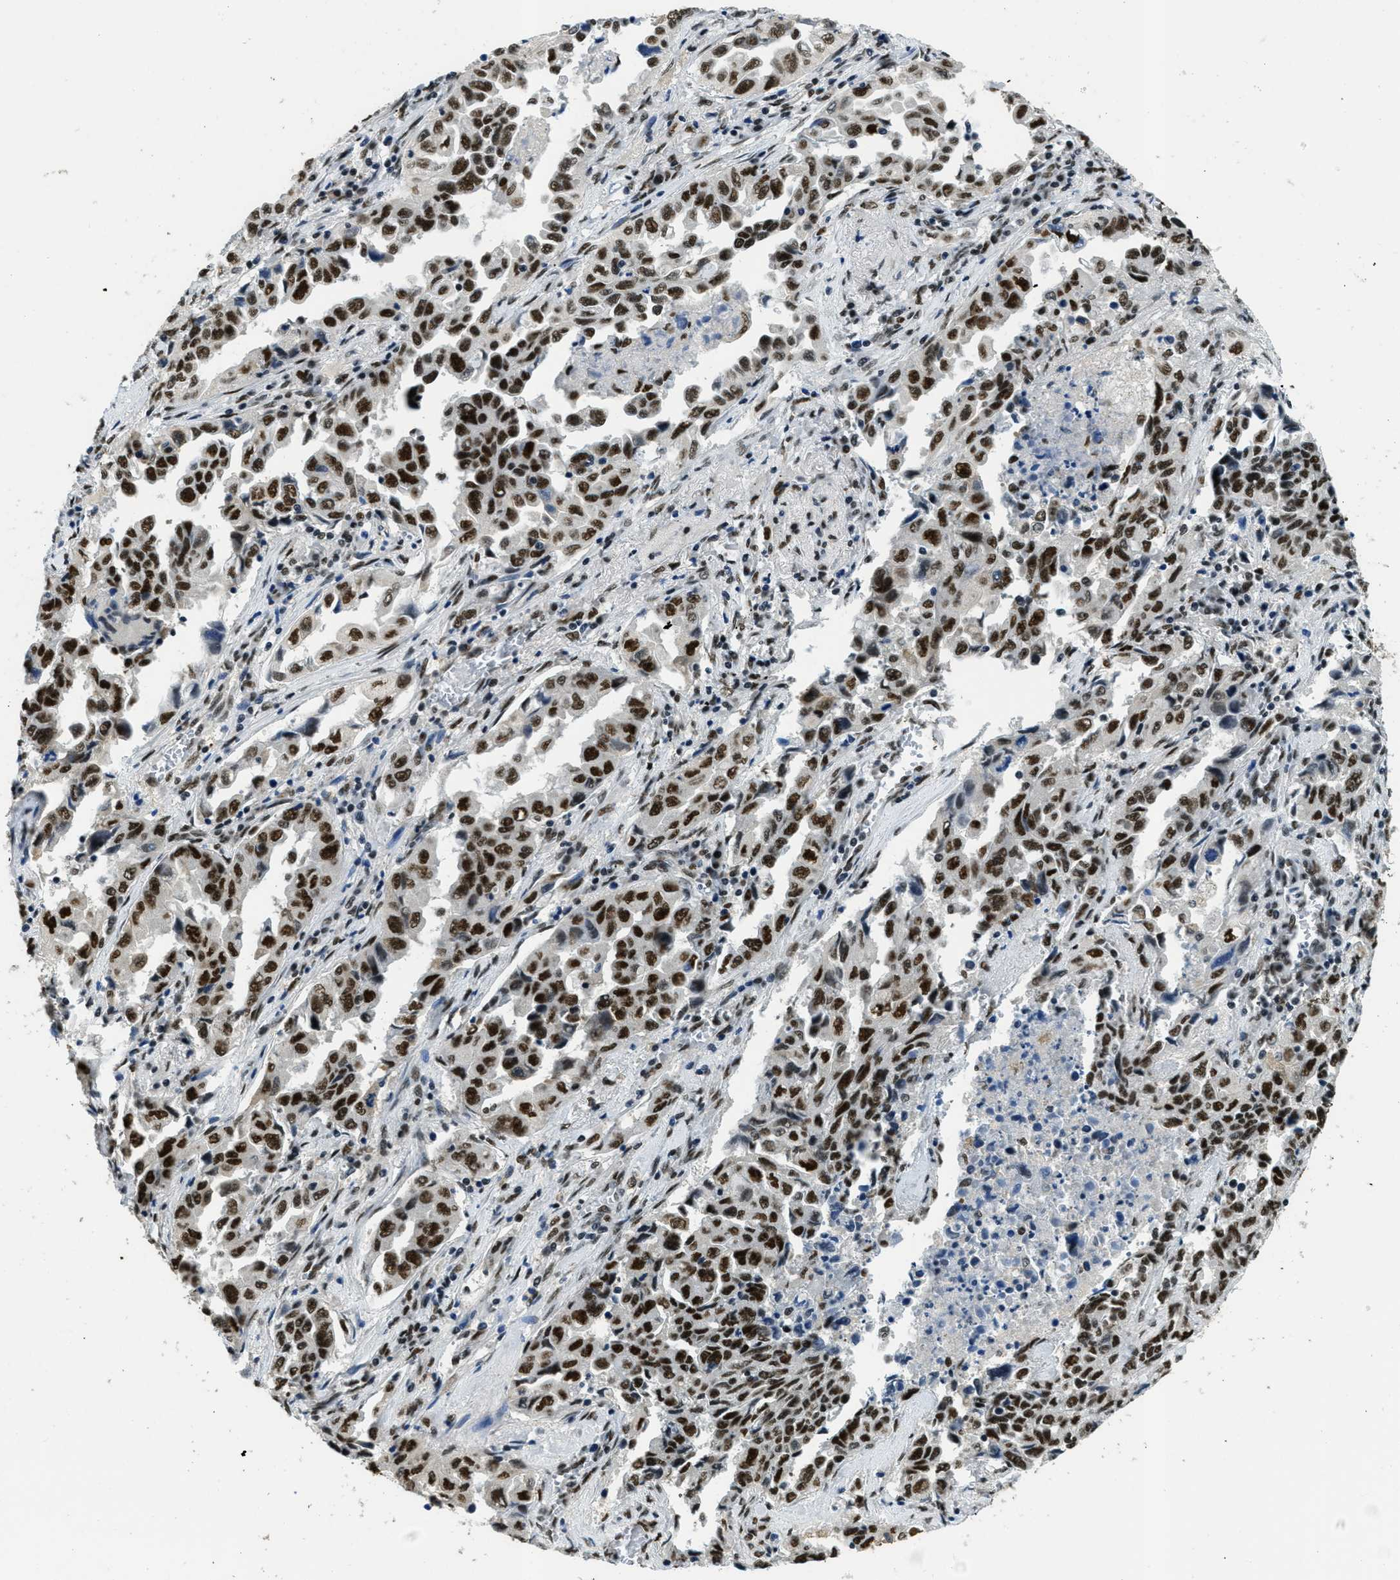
{"staining": {"intensity": "strong", "quantity": ">75%", "location": "nuclear"}, "tissue": "lung cancer", "cell_type": "Tumor cells", "image_type": "cancer", "snomed": [{"axis": "morphology", "description": "Adenocarcinoma, NOS"}, {"axis": "topography", "description": "Lung"}], "caption": "About >75% of tumor cells in lung cancer (adenocarcinoma) demonstrate strong nuclear protein positivity as visualized by brown immunohistochemical staining.", "gene": "SSB", "patient": {"sex": "female", "age": 51}}